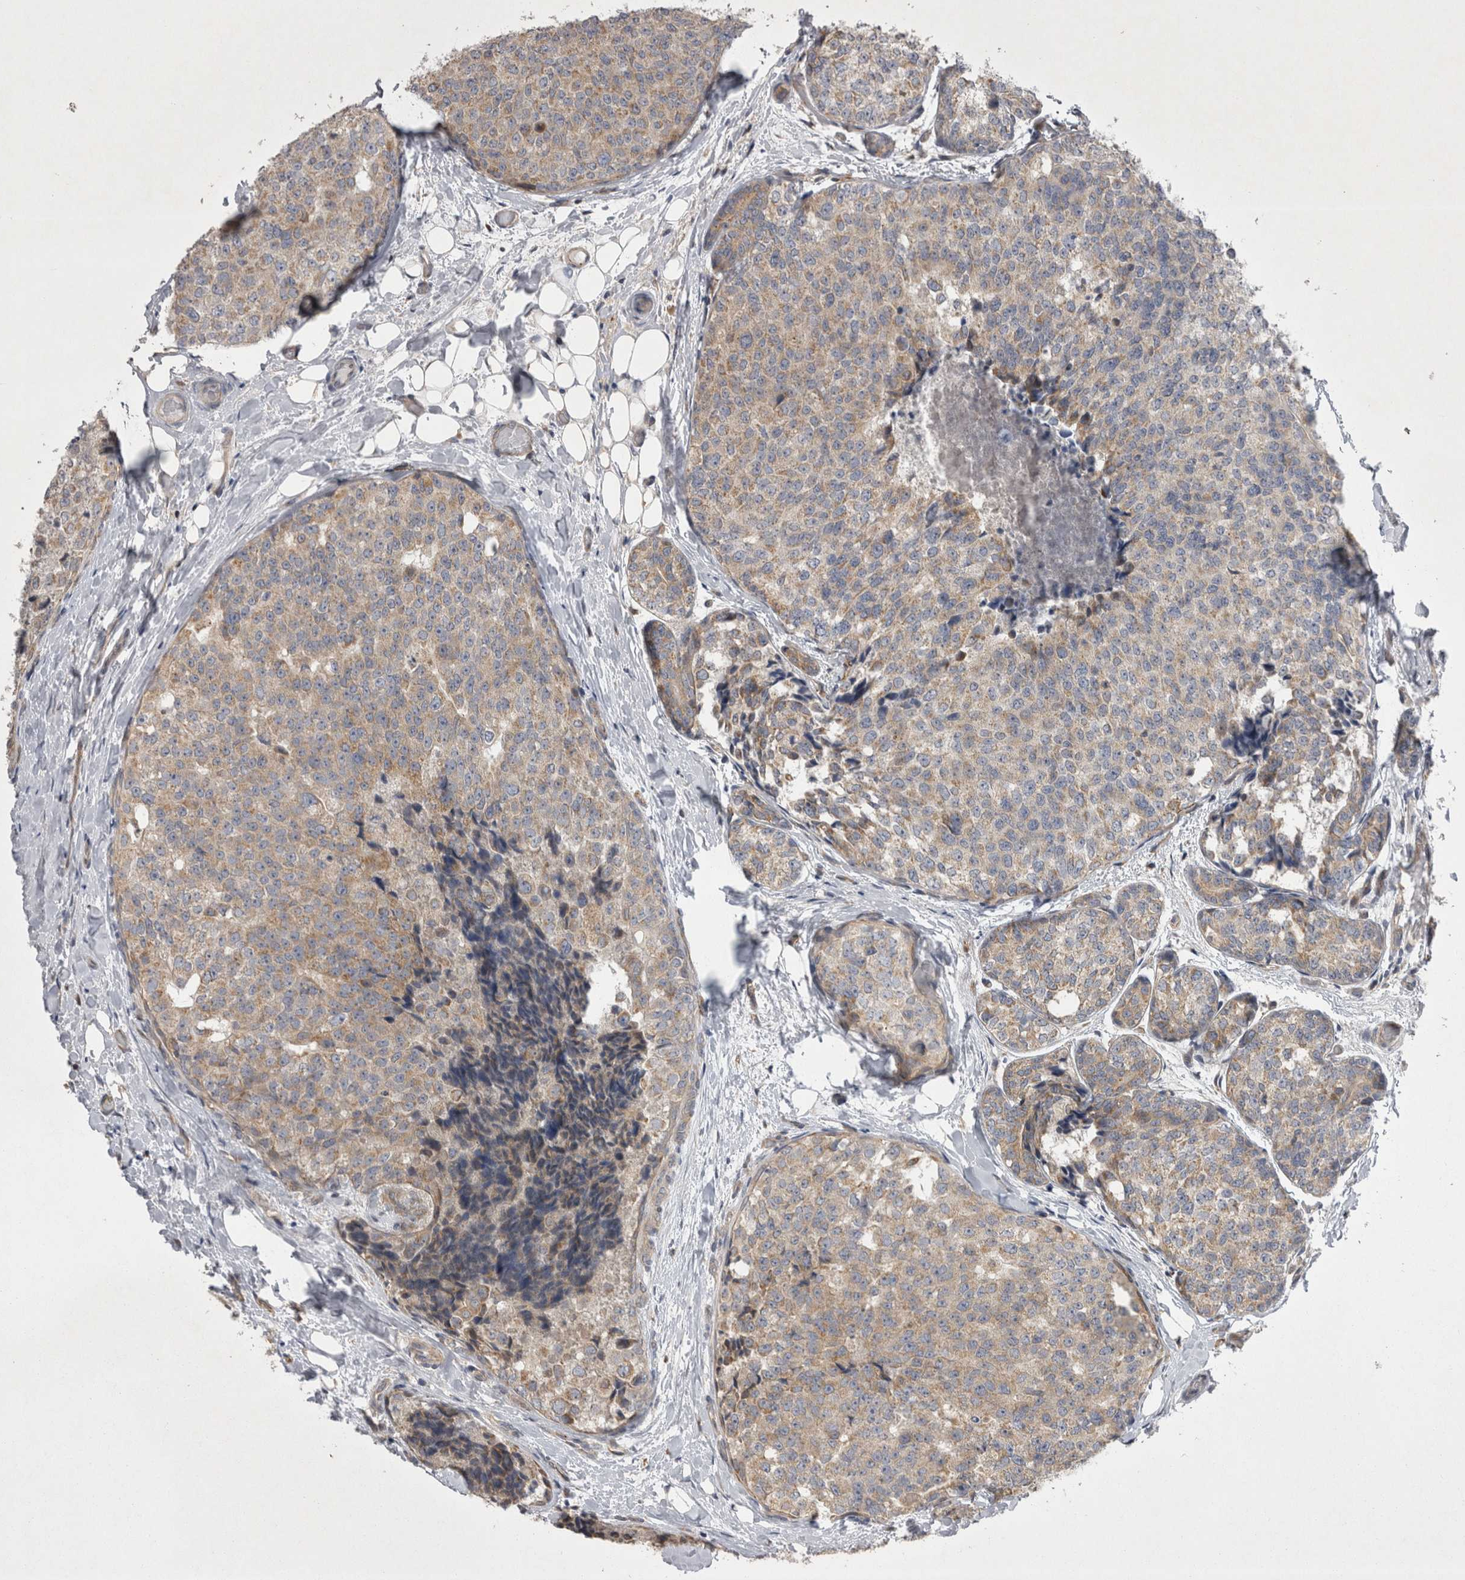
{"staining": {"intensity": "weak", "quantity": ">75%", "location": "cytoplasmic/membranous"}, "tissue": "breast cancer", "cell_type": "Tumor cells", "image_type": "cancer", "snomed": [{"axis": "morphology", "description": "Normal tissue, NOS"}, {"axis": "morphology", "description": "Duct carcinoma"}, {"axis": "topography", "description": "Breast"}], "caption": "Protein staining by IHC reveals weak cytoplasmic/membranous staining in approximately >75% of tumor cells in breast intraductal carcinoma.", "gene": "TSPOAP1", "patient": {"sex": "female", "age": 43}}